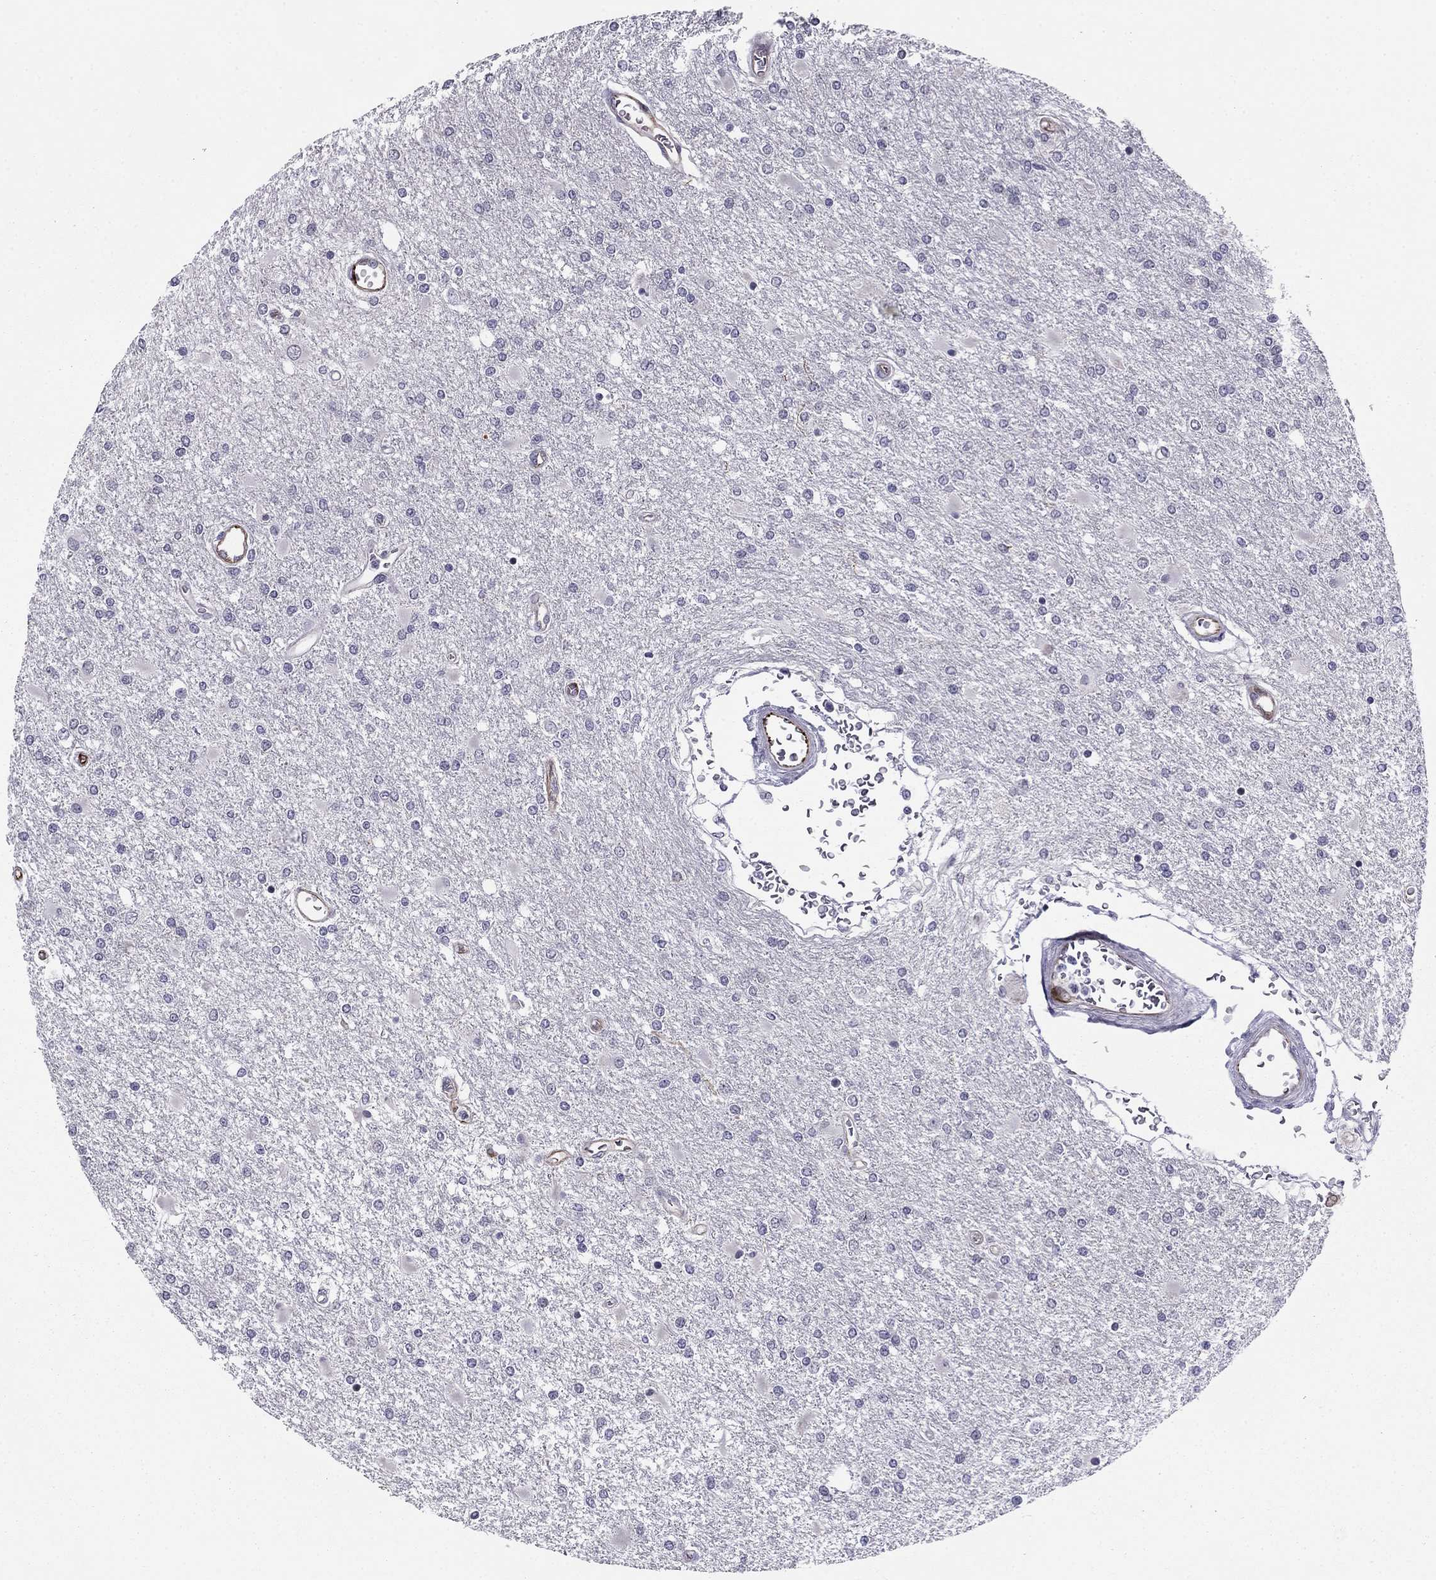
{"staining": {"intensity": "negative", "quantity": "none", "location": "none"}, "tissue": "glioma", "cell_type": "Tumor cells", "image_type": "cancer", "snomed": [{"axis": "morphology", "description": "Glioma, malignant, High grade"}, {"axis": "topography", "description": "Cerebral cortex"}], "caption": "Tumor cells show no significant staining in glioma. Nuclei are stained in blue.", "gene": "ANKS4B", "patient": {"sex": "male", "age": 79}}